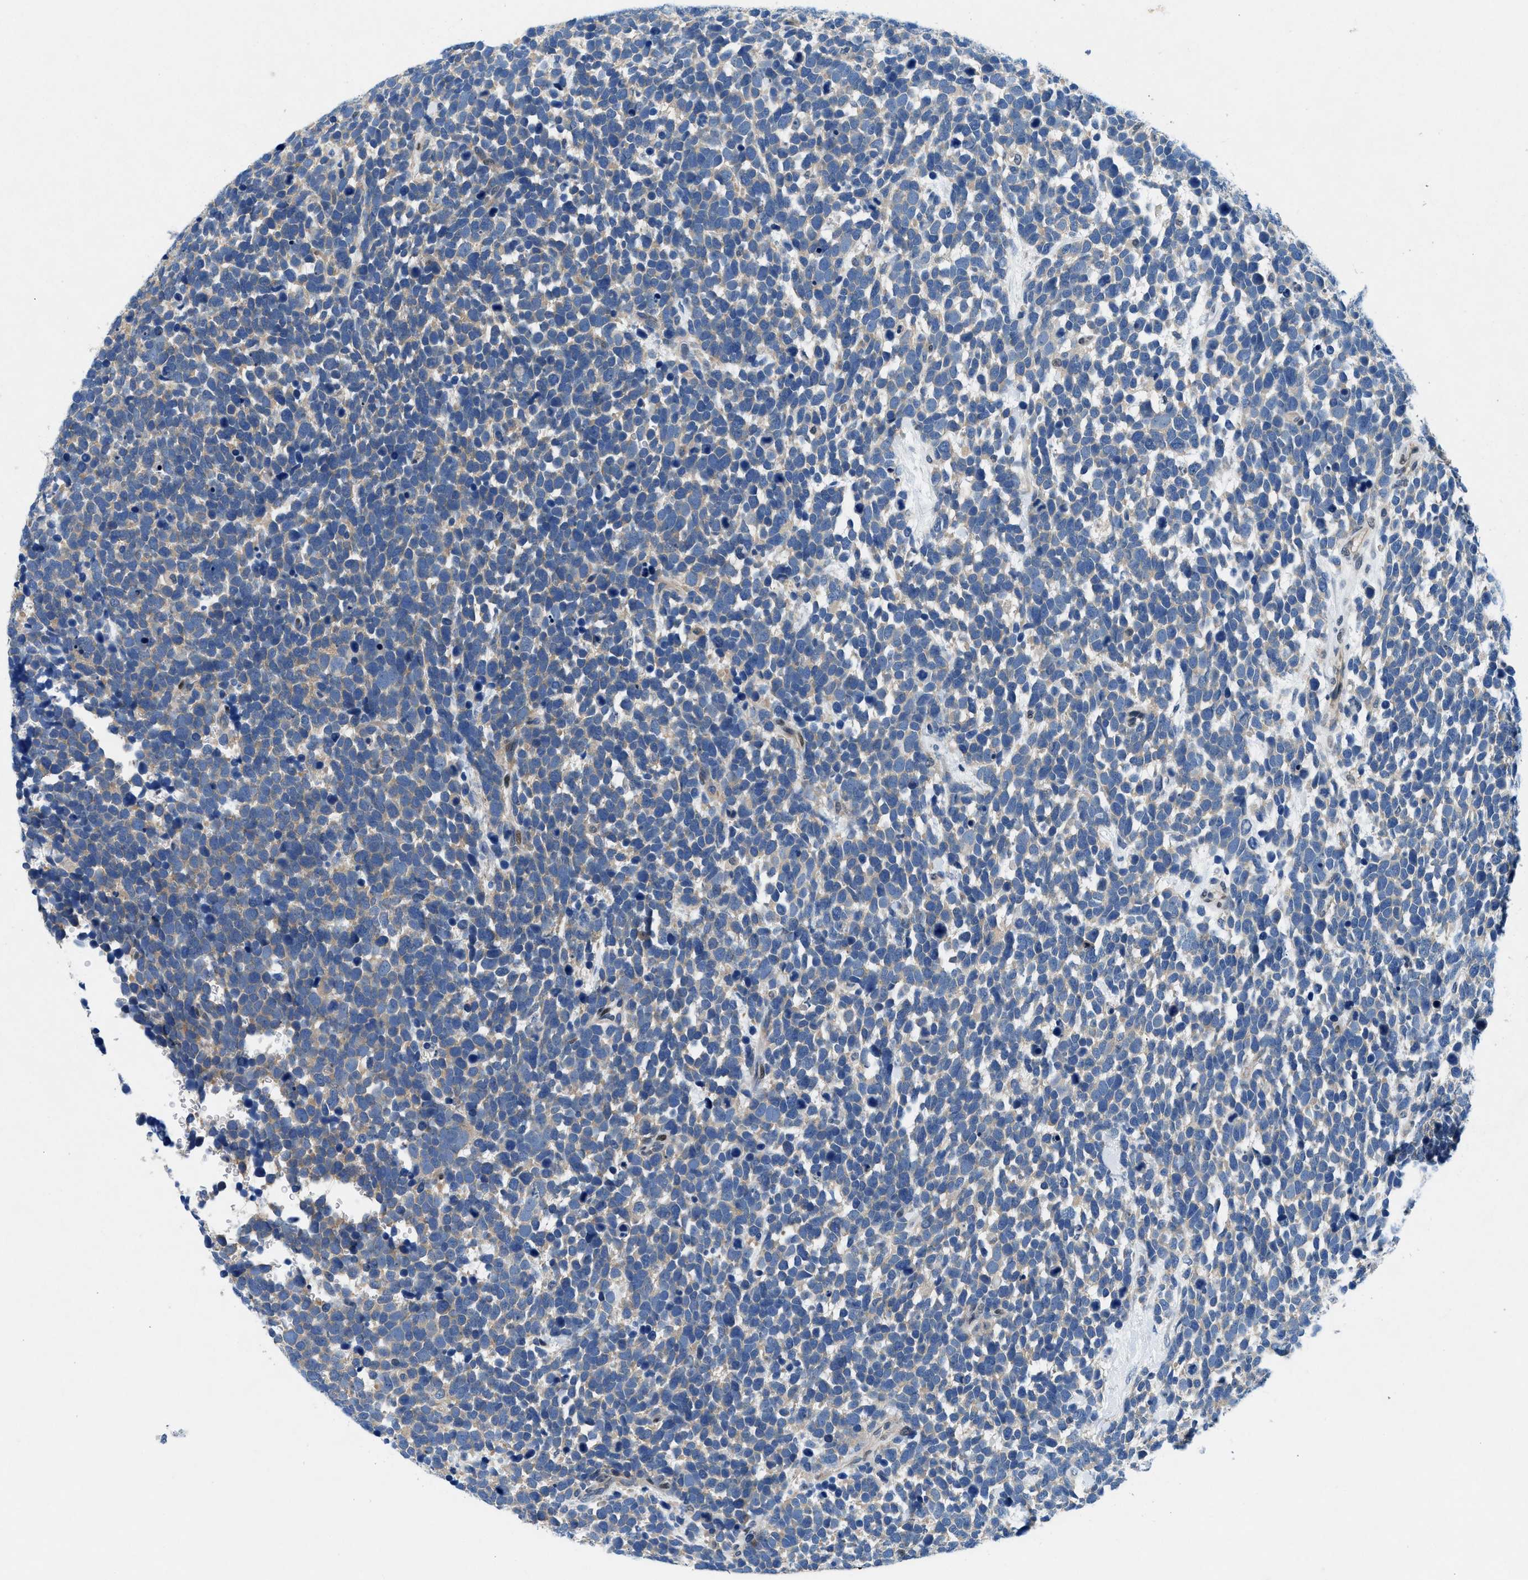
{"staining": {"intensity": "negative", "quantity": "none", "location": "none"}, "tissue": "urothelial cancer", "cell_type": "Tumor cells", "image_type": "cancer", "snomed": [{"axis": "morphology", "description": "Urothelial carcinoma, High grade"}, {"axis": "topography", "description": "Urinary bladder"}], "caption": "IHC of human urothelial cancer reveals no expression in tumor cells.", "gene": "COPS2", "patient": {"sex": "female", "age": 82}}